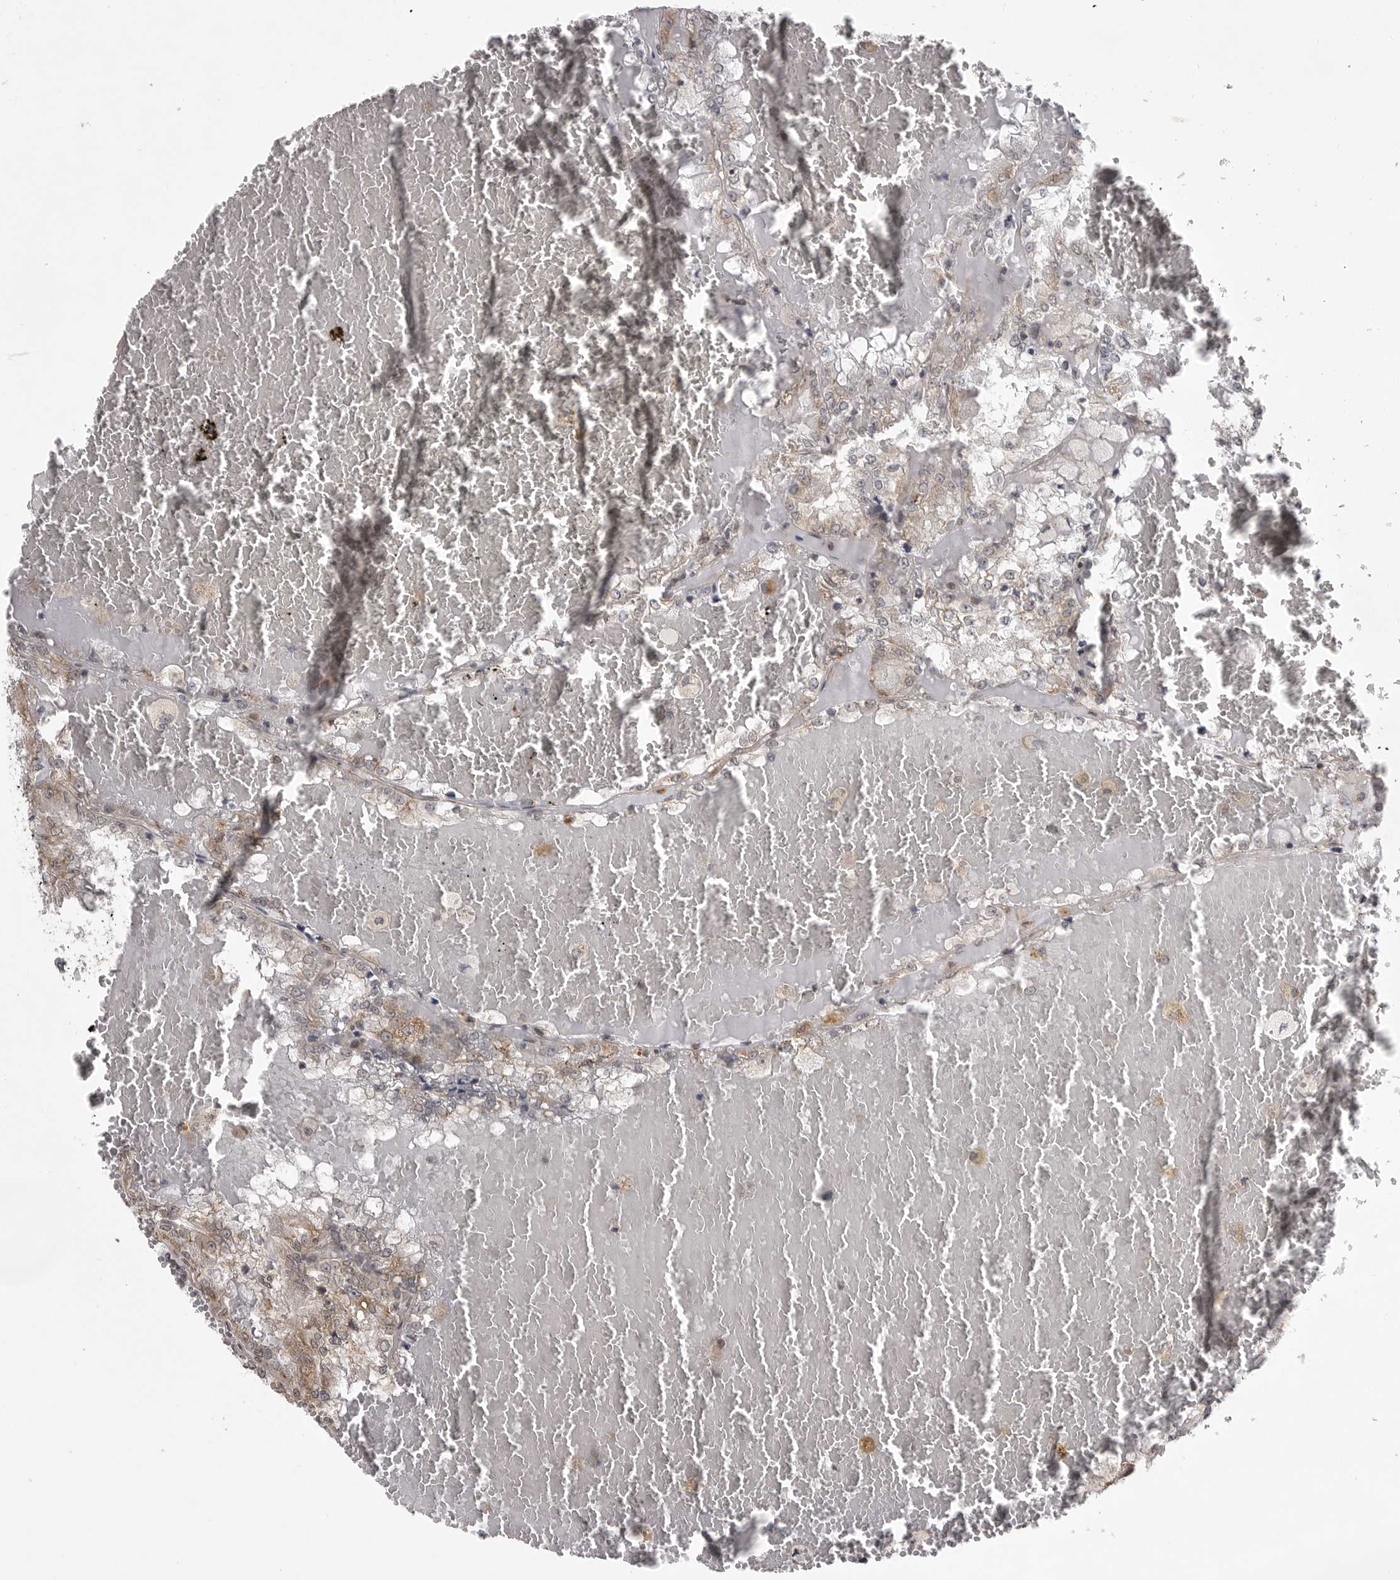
{"staining": {"intensity": "negative", "quantity": "none", "location": "none"}, "tissue": "renal cancer", "cell_type": "Tumor cells", "image_type": "cancer", "snomed": [{"axis": "morphology", "description": "Adenocarcinoma, NOS"}, {"axis": "topography", "description": "Kidney"}], "caption": "Tumor cells are negative for protein expression in human renal adenocarcinoma.", "gene": "SNX16", "patient": {"sex": "female", "age": 56}}